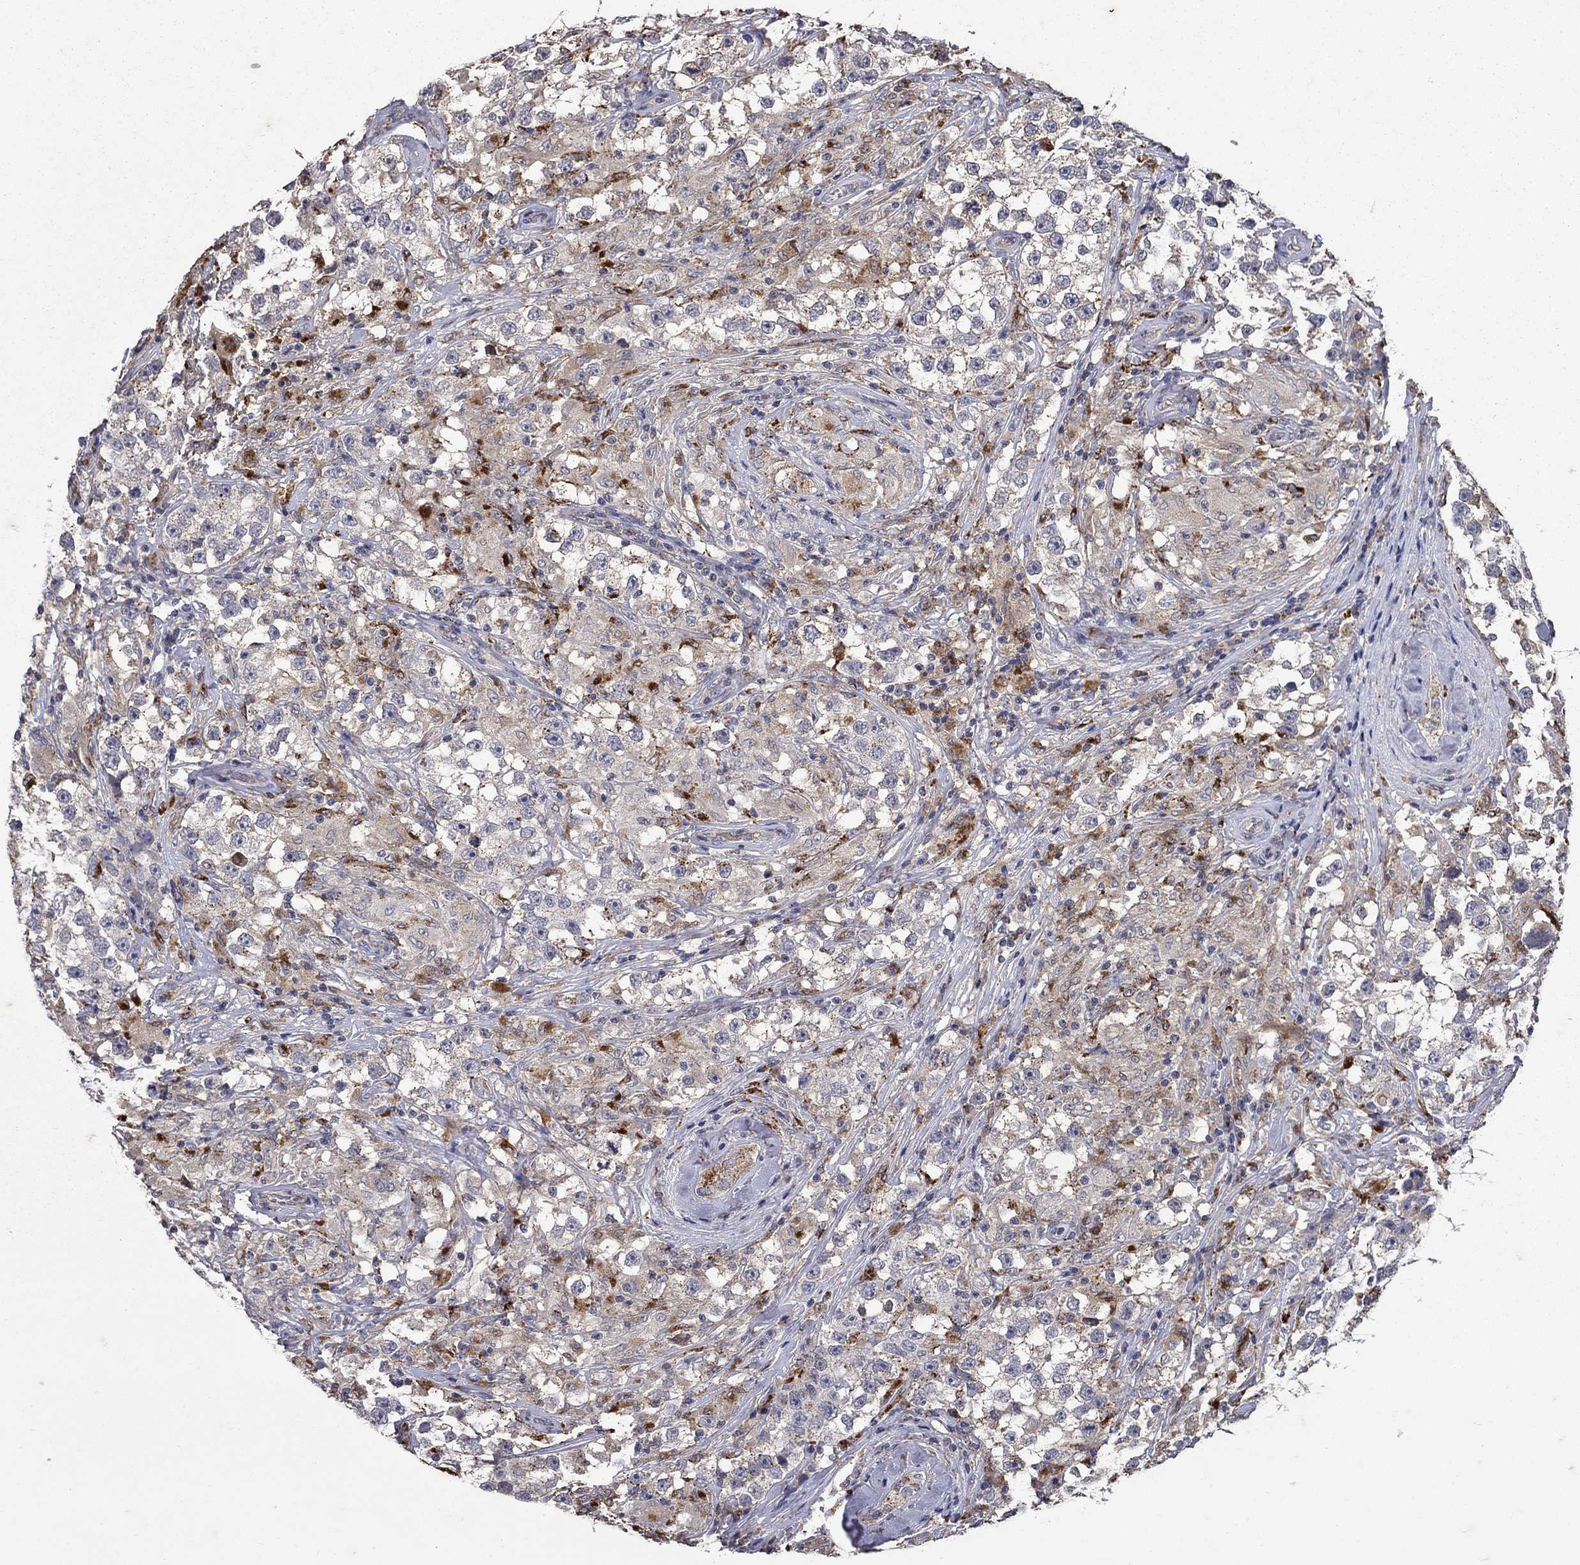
{"staining": {"intensity": "moderate", "quantity": "<25%", "location": "cytoplasmic/membranous"}, "tissue": "testis cancer", "cell_type": "Tumor cells", "image_type": "cancer", "snomed": [{"axis": "morphology", "description": "Seminoma, NOS"}, {"axis": "topography", "description": "Testis"}], "caption": "Protein analysis of testis cancer tissue displays moderate cytoplasmic/membranous positivity in about <25% of tumor cells.", "gene": "NPC2", "patient": {"sex": "male", "age": 46}}